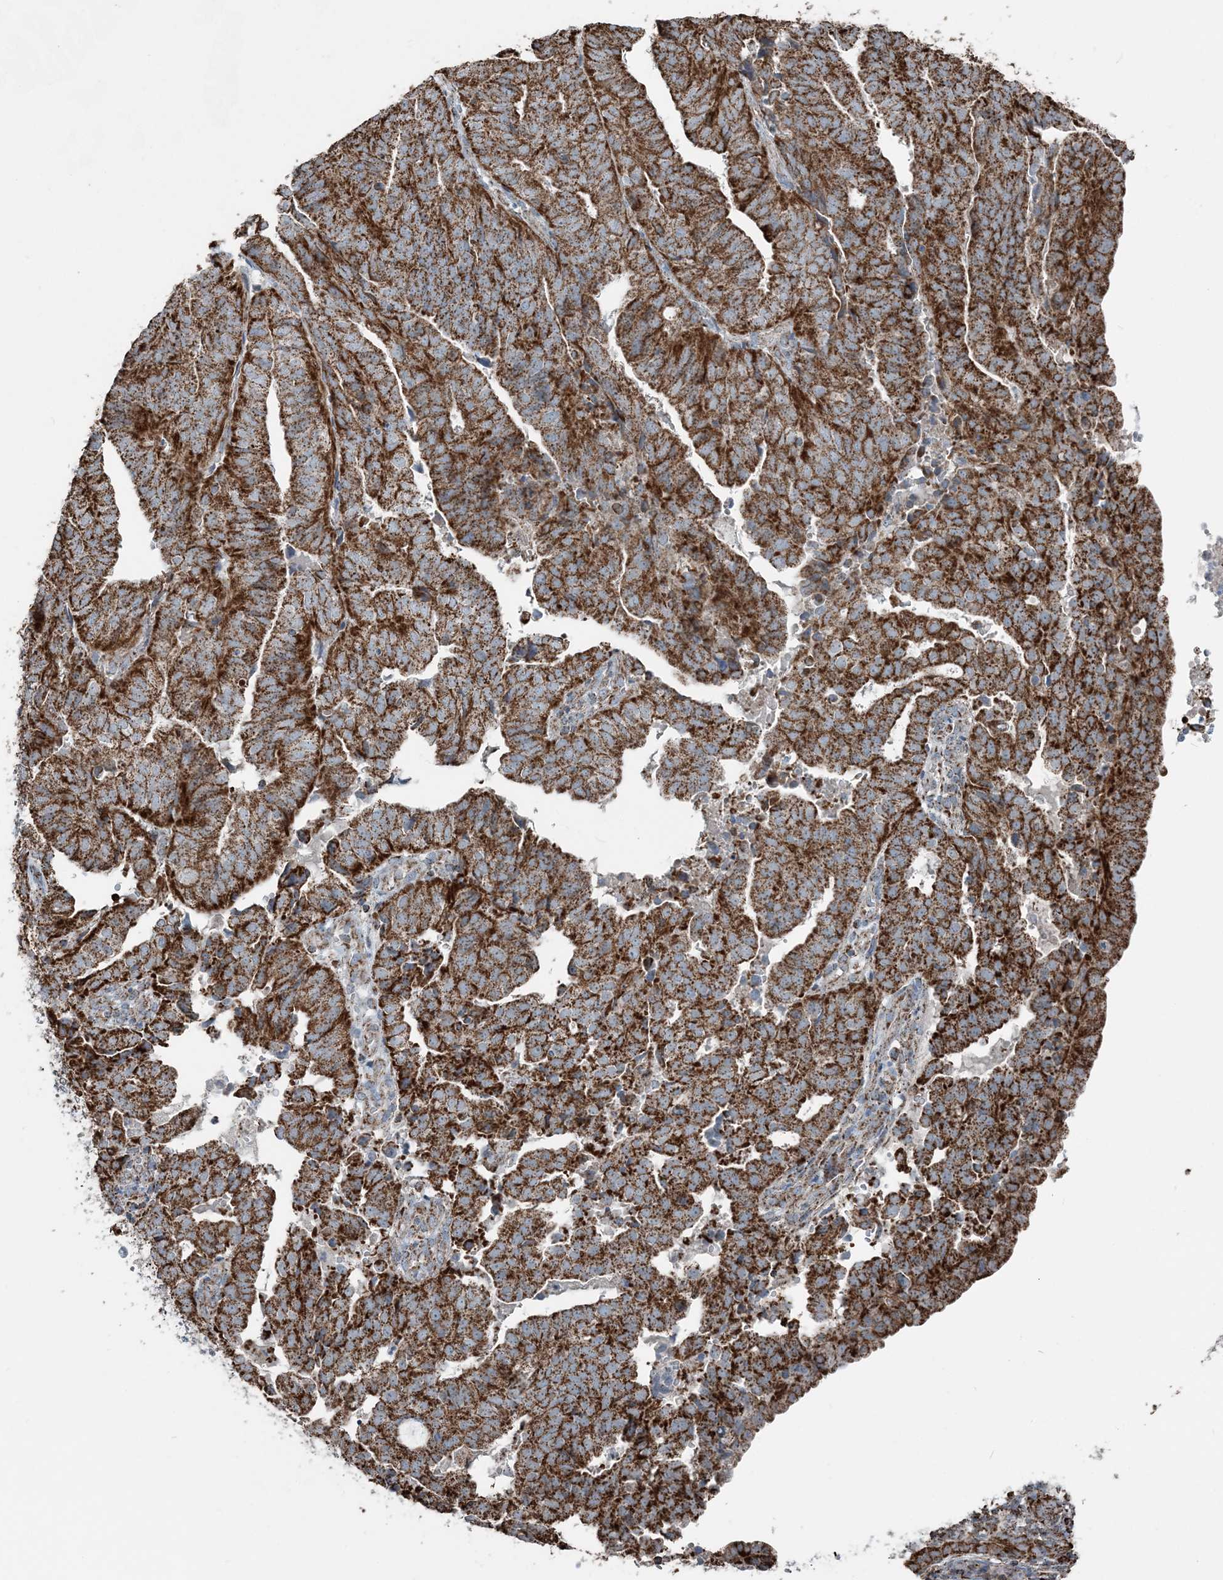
{"staining": {"intensity": "strong", "quantity": ">75%", "location": "cytoplasmic/membranous"}, "tissue": "endometrial cancer", "cell_type": "Tumor cells", "image_type": "cancer", "snomed": [{"axis": "morphology", "description": "Adenocarcinoma, NOS"}, {"axis": "topography", "description": "Uterus"}], "caption": "Endometrial cancer (adenocarcinoma) stained with a protein marker reveals strong staining in tumor cells.", "gene": "SUCLG1", "patient": {"sex": "female", "age": 77}}